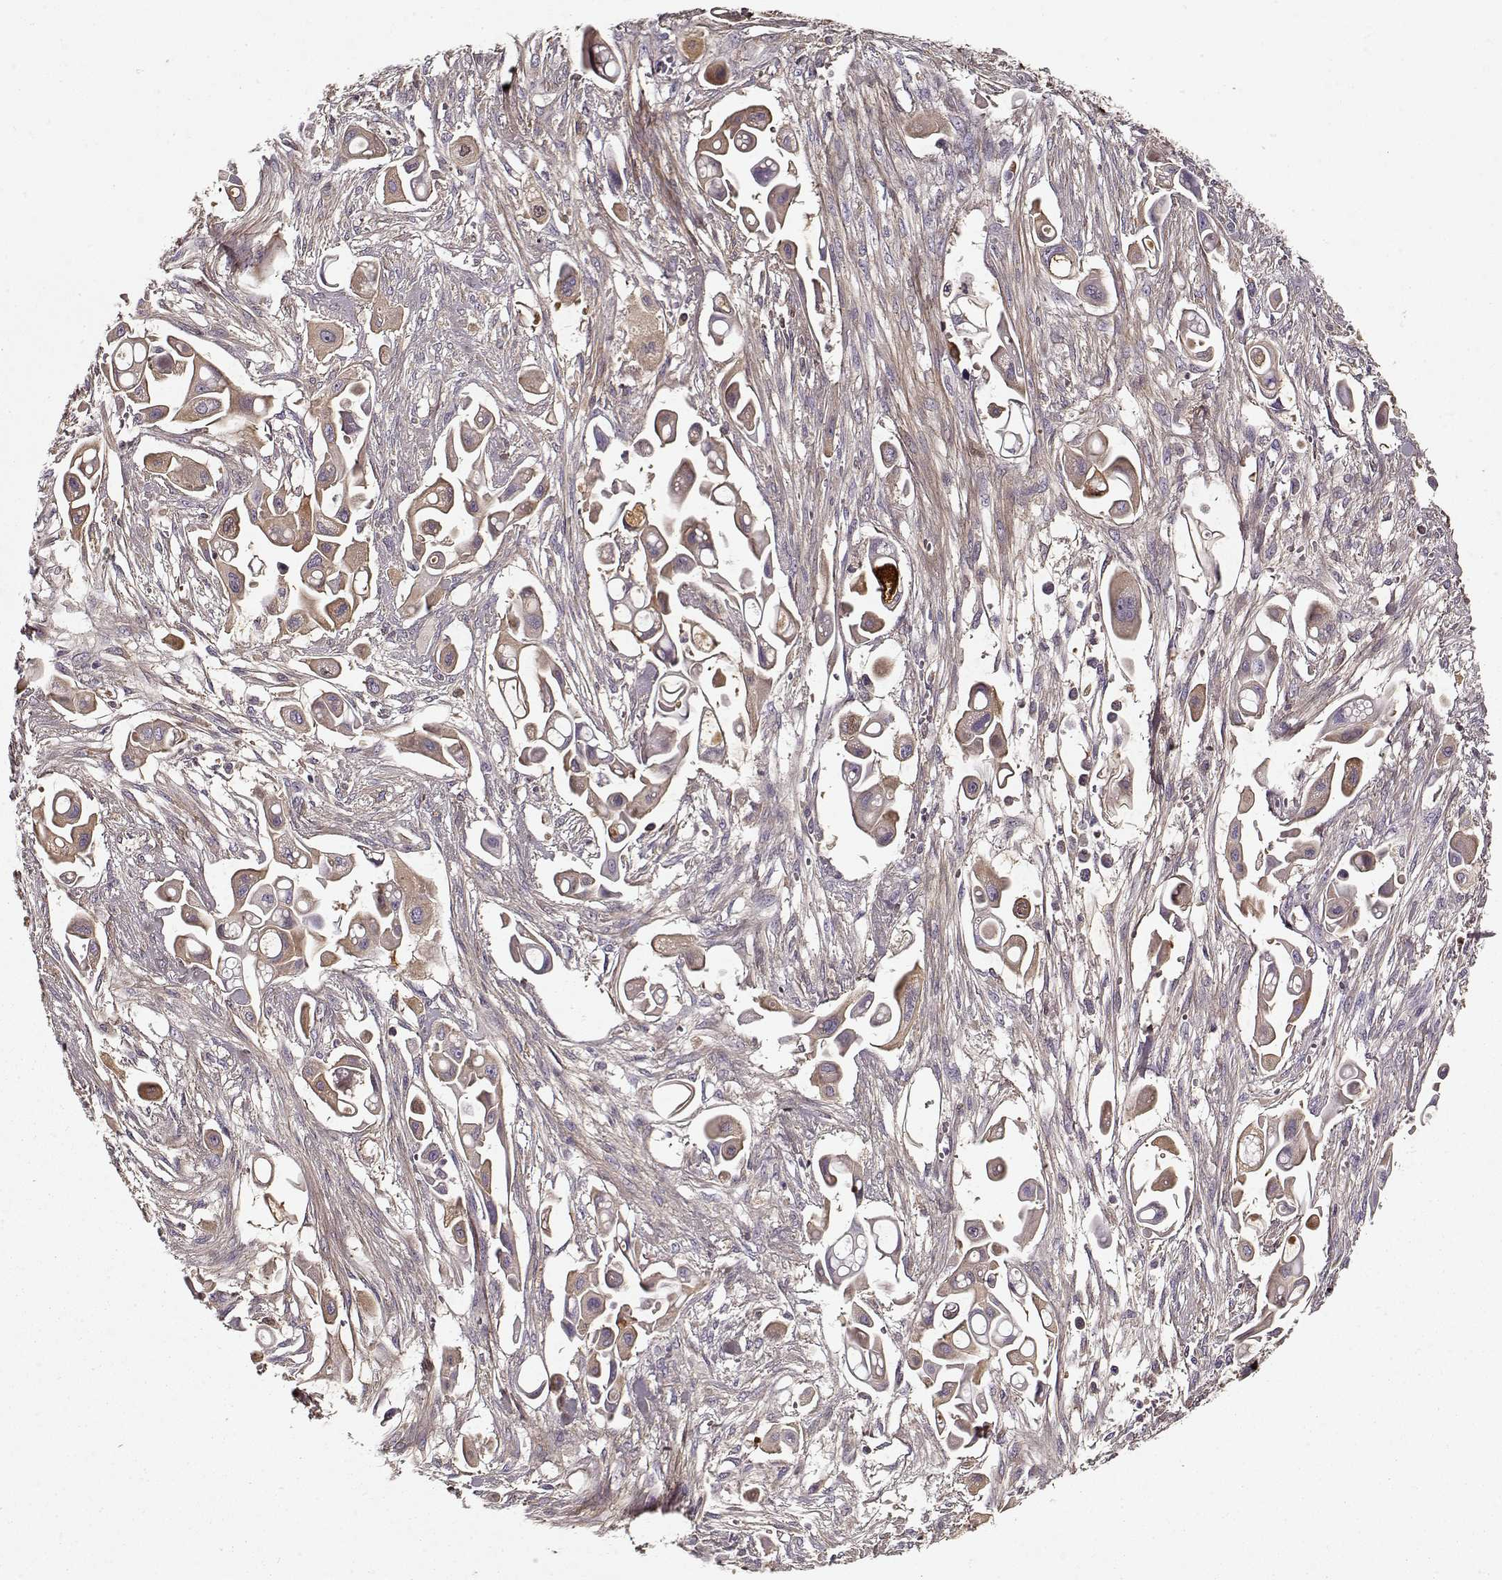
{"staining": {"intensity": "weak", "quantity": ">75%", "location": "cytoplasmic/membranous"}, "tissue": "pancreatic cancer", "cell_type": "Tumor cells", "image_type": "cancer", "snomed": [{"axis": "morphology", "description": "Adenocarcinoma, NOS"}, {"axis": "topography", "description": "Pancreas"}], "caption": "Immunohistochemical staining of human pancreatic cancer displays low levels of weak cytoplasmic/membranous positivity in about >75% of tumor cells.", "gene": "LUM", "patient": {"sex": "male", "age": 50}}